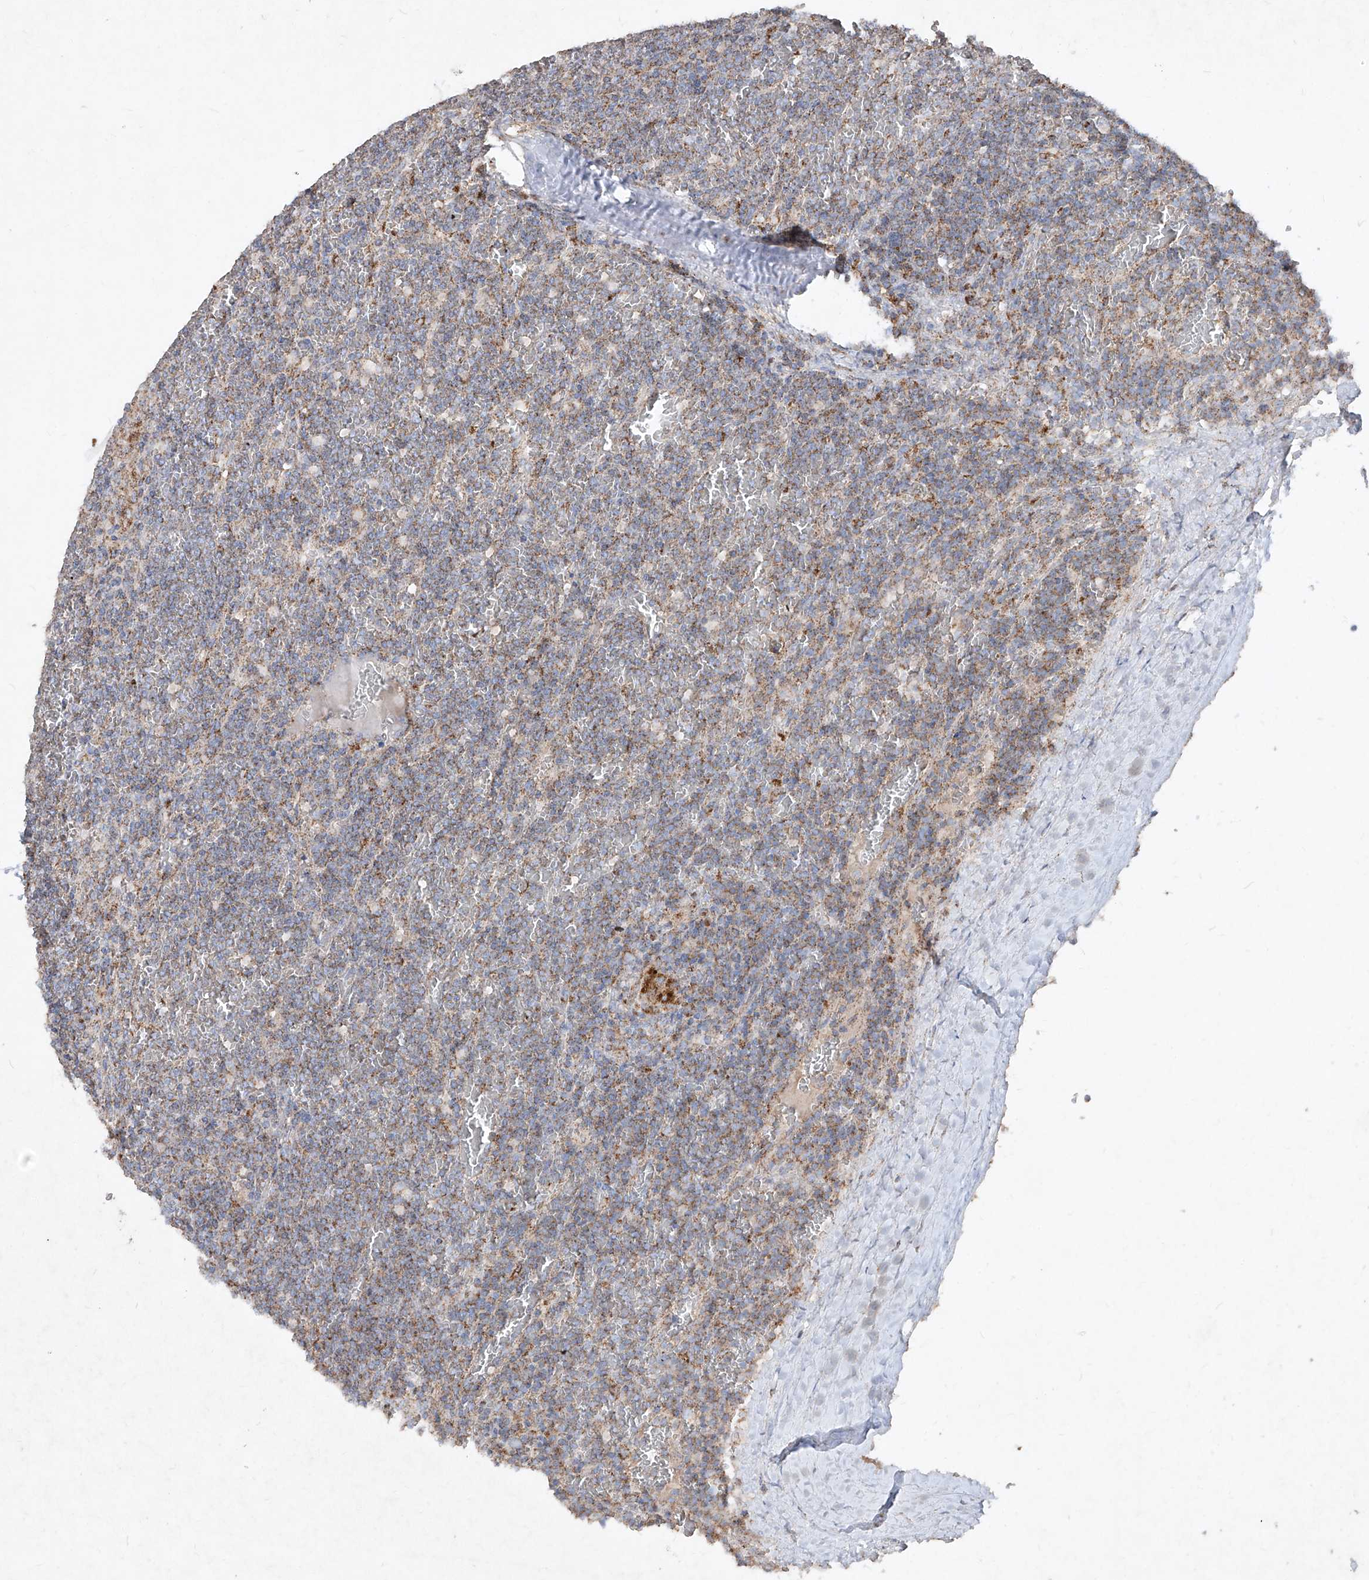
{"staining": {"intensity": "moderate", "quantity": "25%-75%", "location": "cytoplasmic/membranous"}, "tissue": "lymphoma", "cell_type": "Tumor cells", "image_type": "cancer", "snomed": [{"axis": "morphology", "description": "Malignant lymphoma, non-Hodgkin's type, Low grade"}, {"axis": "topography", "description": "Spleen"}], "caption": "Tumor cells demonstrate medium levels of moderate cytoplasmic/membranous positivity in about 25%-75% of cells in malignant lymphoma, non-Hodgkin's type (low-grade).", "gene": "ABCD3", "patient": {"sex": "female", "age": 19}}